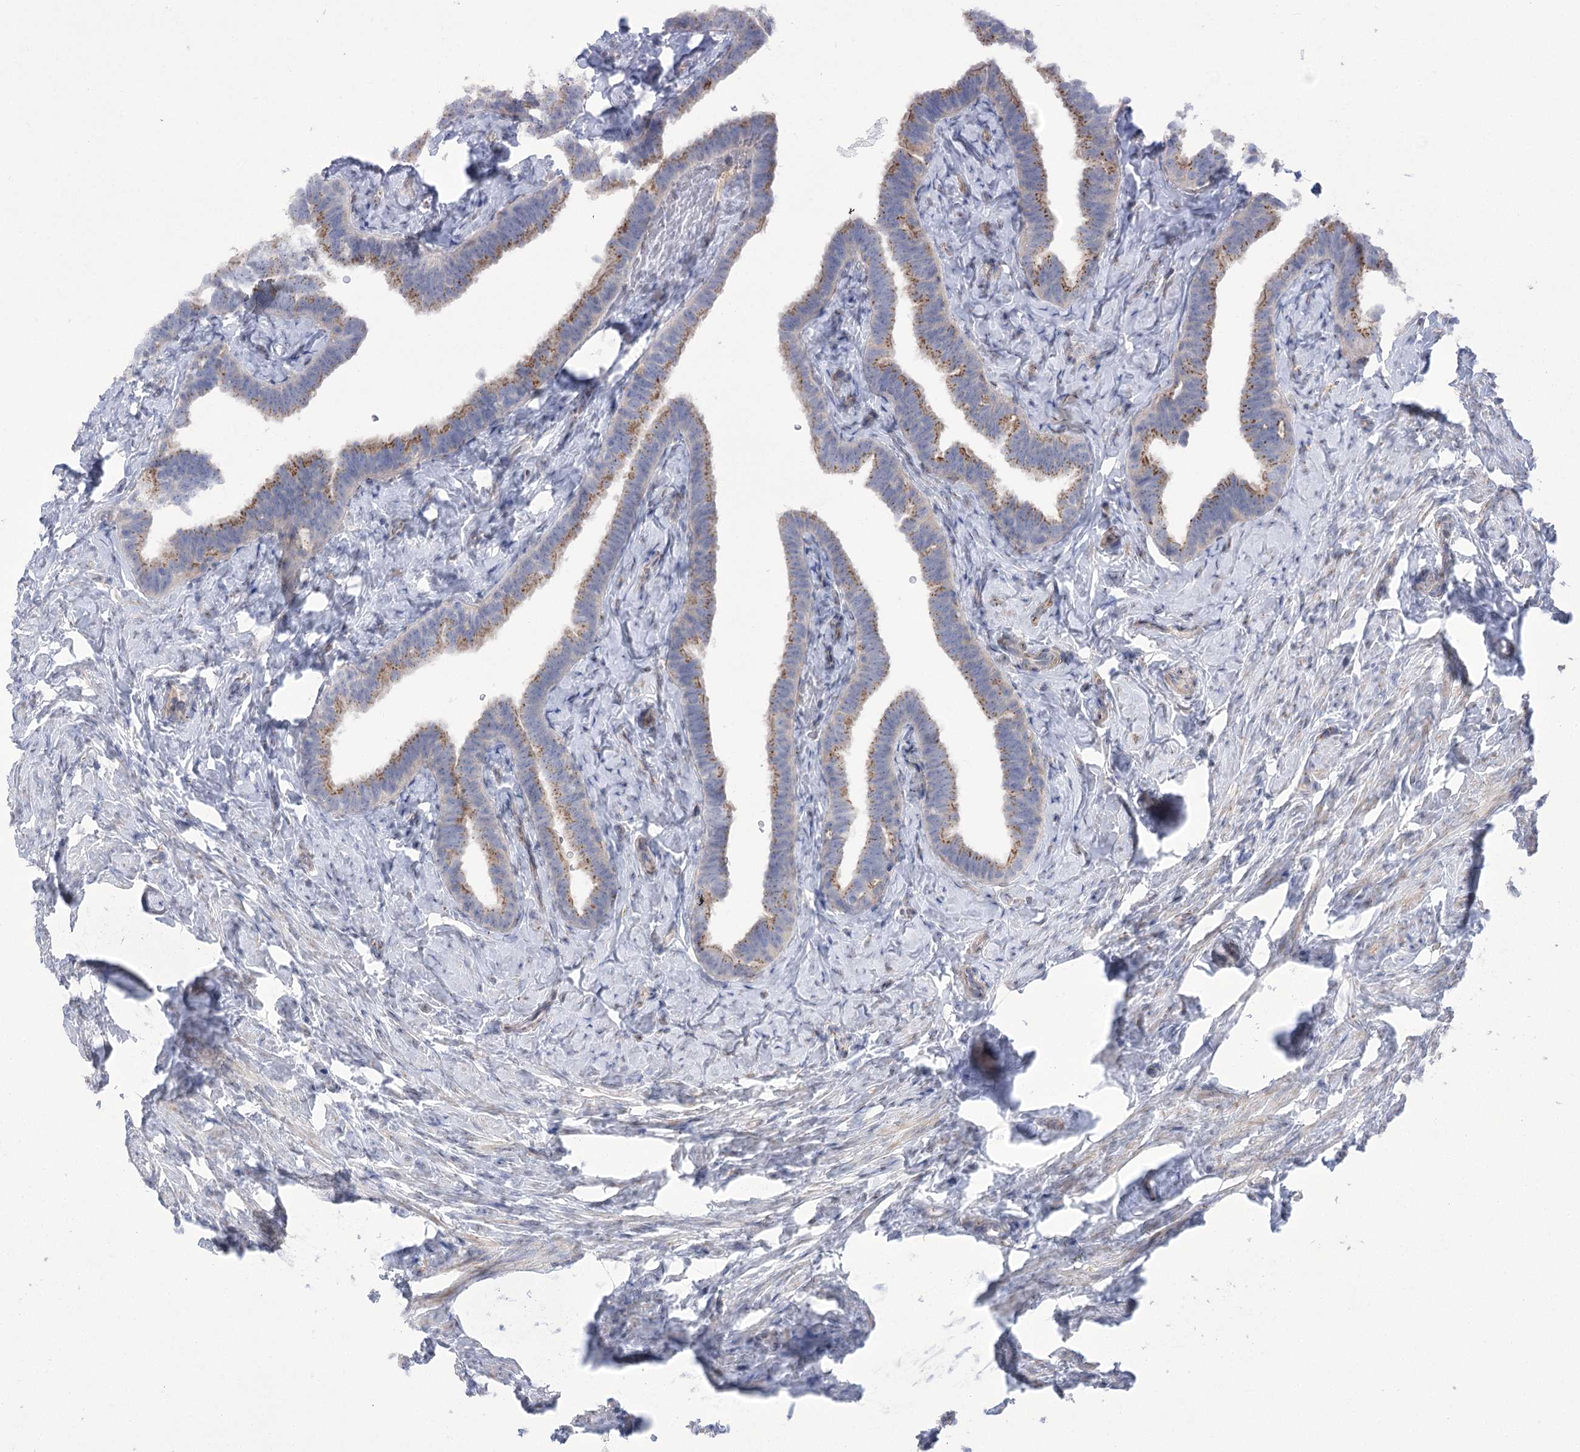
{"staining": {"intensity": "moderate", "quantity": "25%-75%", "location": "cytoplasmic/membranous"}, "tissue": "fallopian tube", "cell_type": "Glandular cells", "image_type": "normal", "snomed": [{"axis": "morphology", "description": "Normal tissue, NOS"}, {"axis": "topography", "description": "Fallopian tube"}], "caption": "A high-resolution image shows immunohistochemistry (IHC) staining of unremarkable fallopian tube, which reveals moderate cytoplasmic/membranous staining in approximately 25%-75% of glandular cells.", "gene": "NME7", "patient": {"sex": "female", "age": 39}}